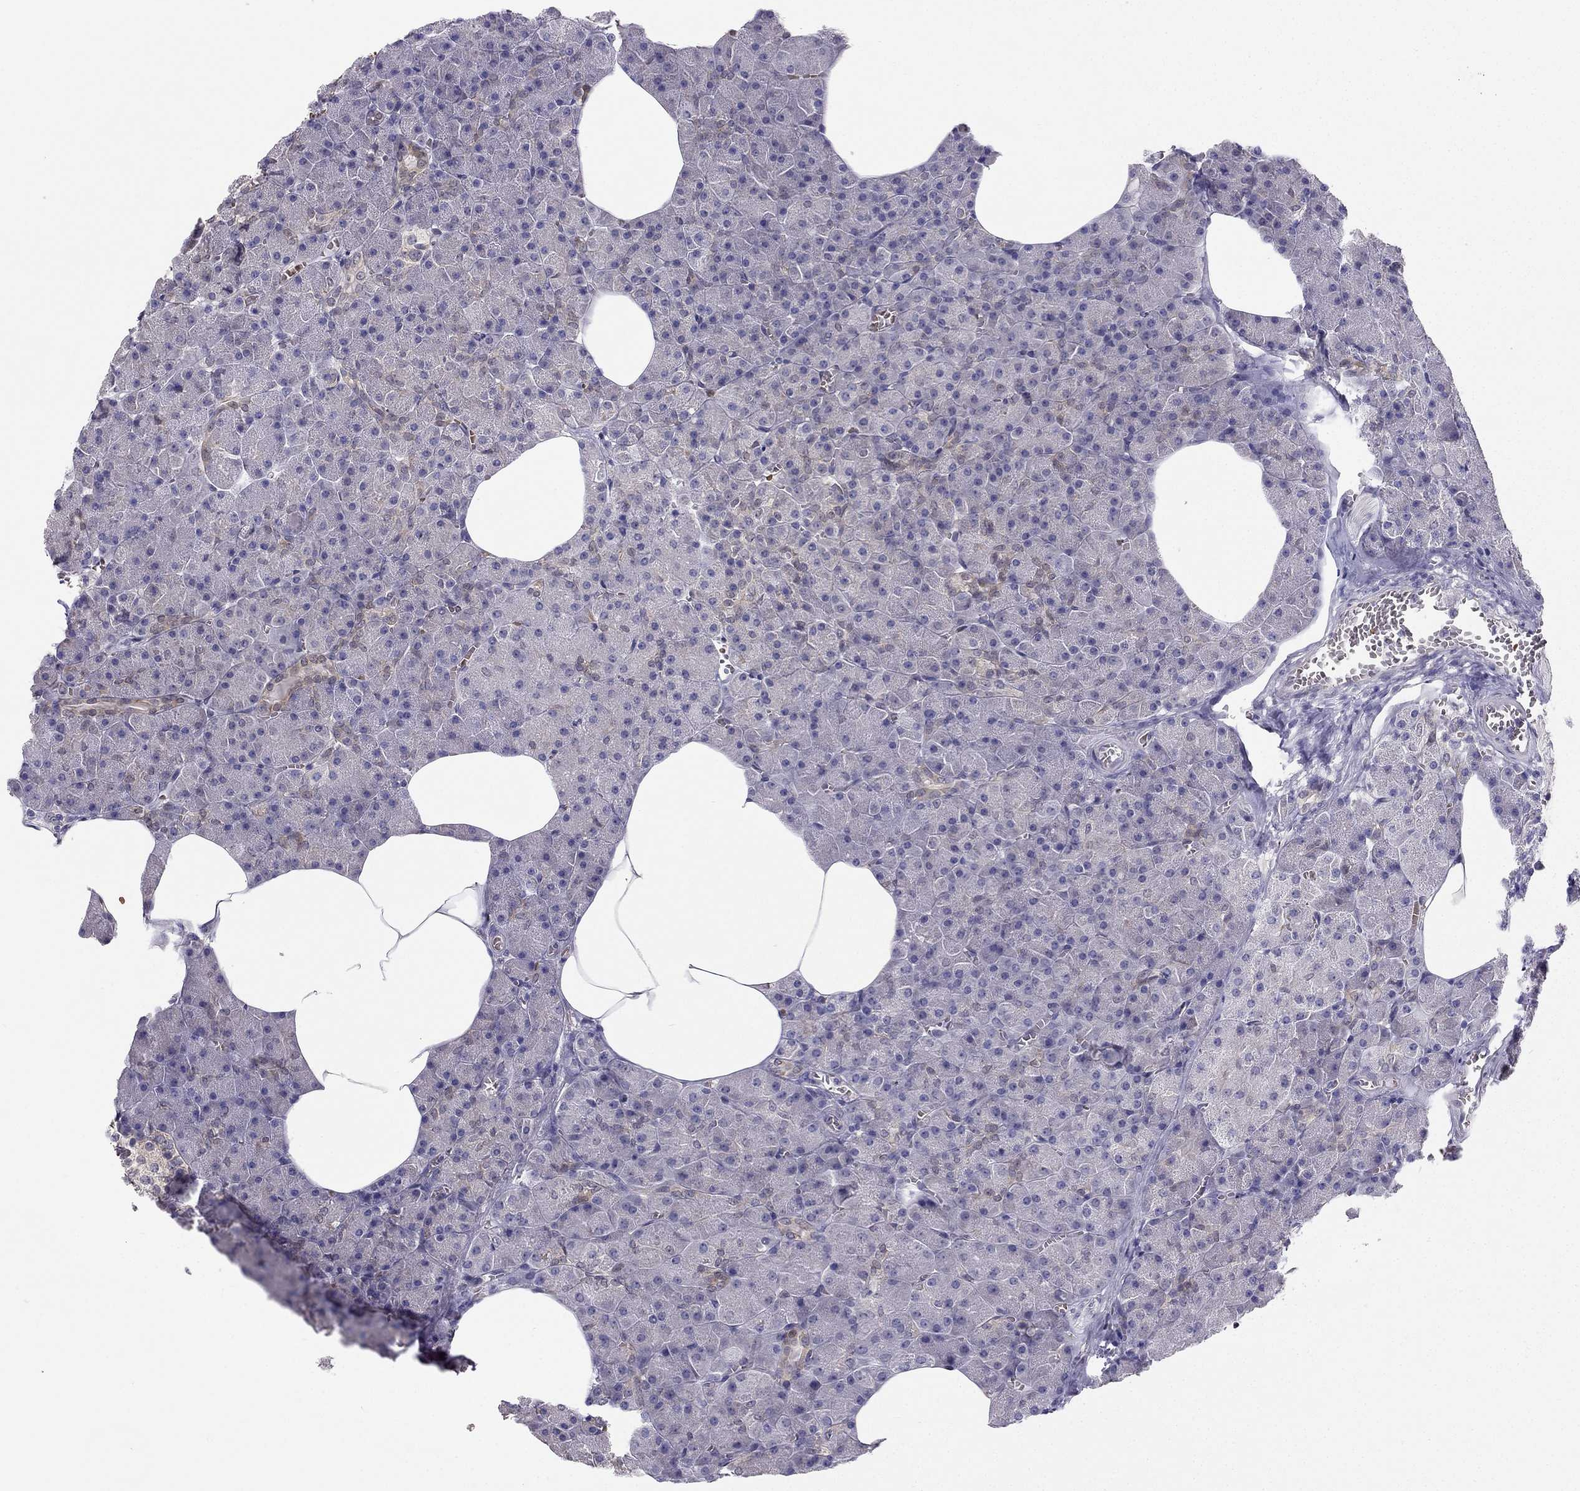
{"staining": {"intensity": "weak", "quantity": "<25%", "location": "cytoplasmic/membranous"}, "tissue": "pancreas", "cell_type": "Exocrine glandular cells", "image_type": "normal", "snomed": [{"axis": "morphology", "description": "Normal tissue, NOS"}, {"axis": "topography", "description": "Pancreas"}], "caption": "DAB immunohistochemical staining of normal pancreas reveals no significant positivity in exocrine glandular cells.", "gene": "RSPH14", "patient": {"sex": "female", "age": 45}}